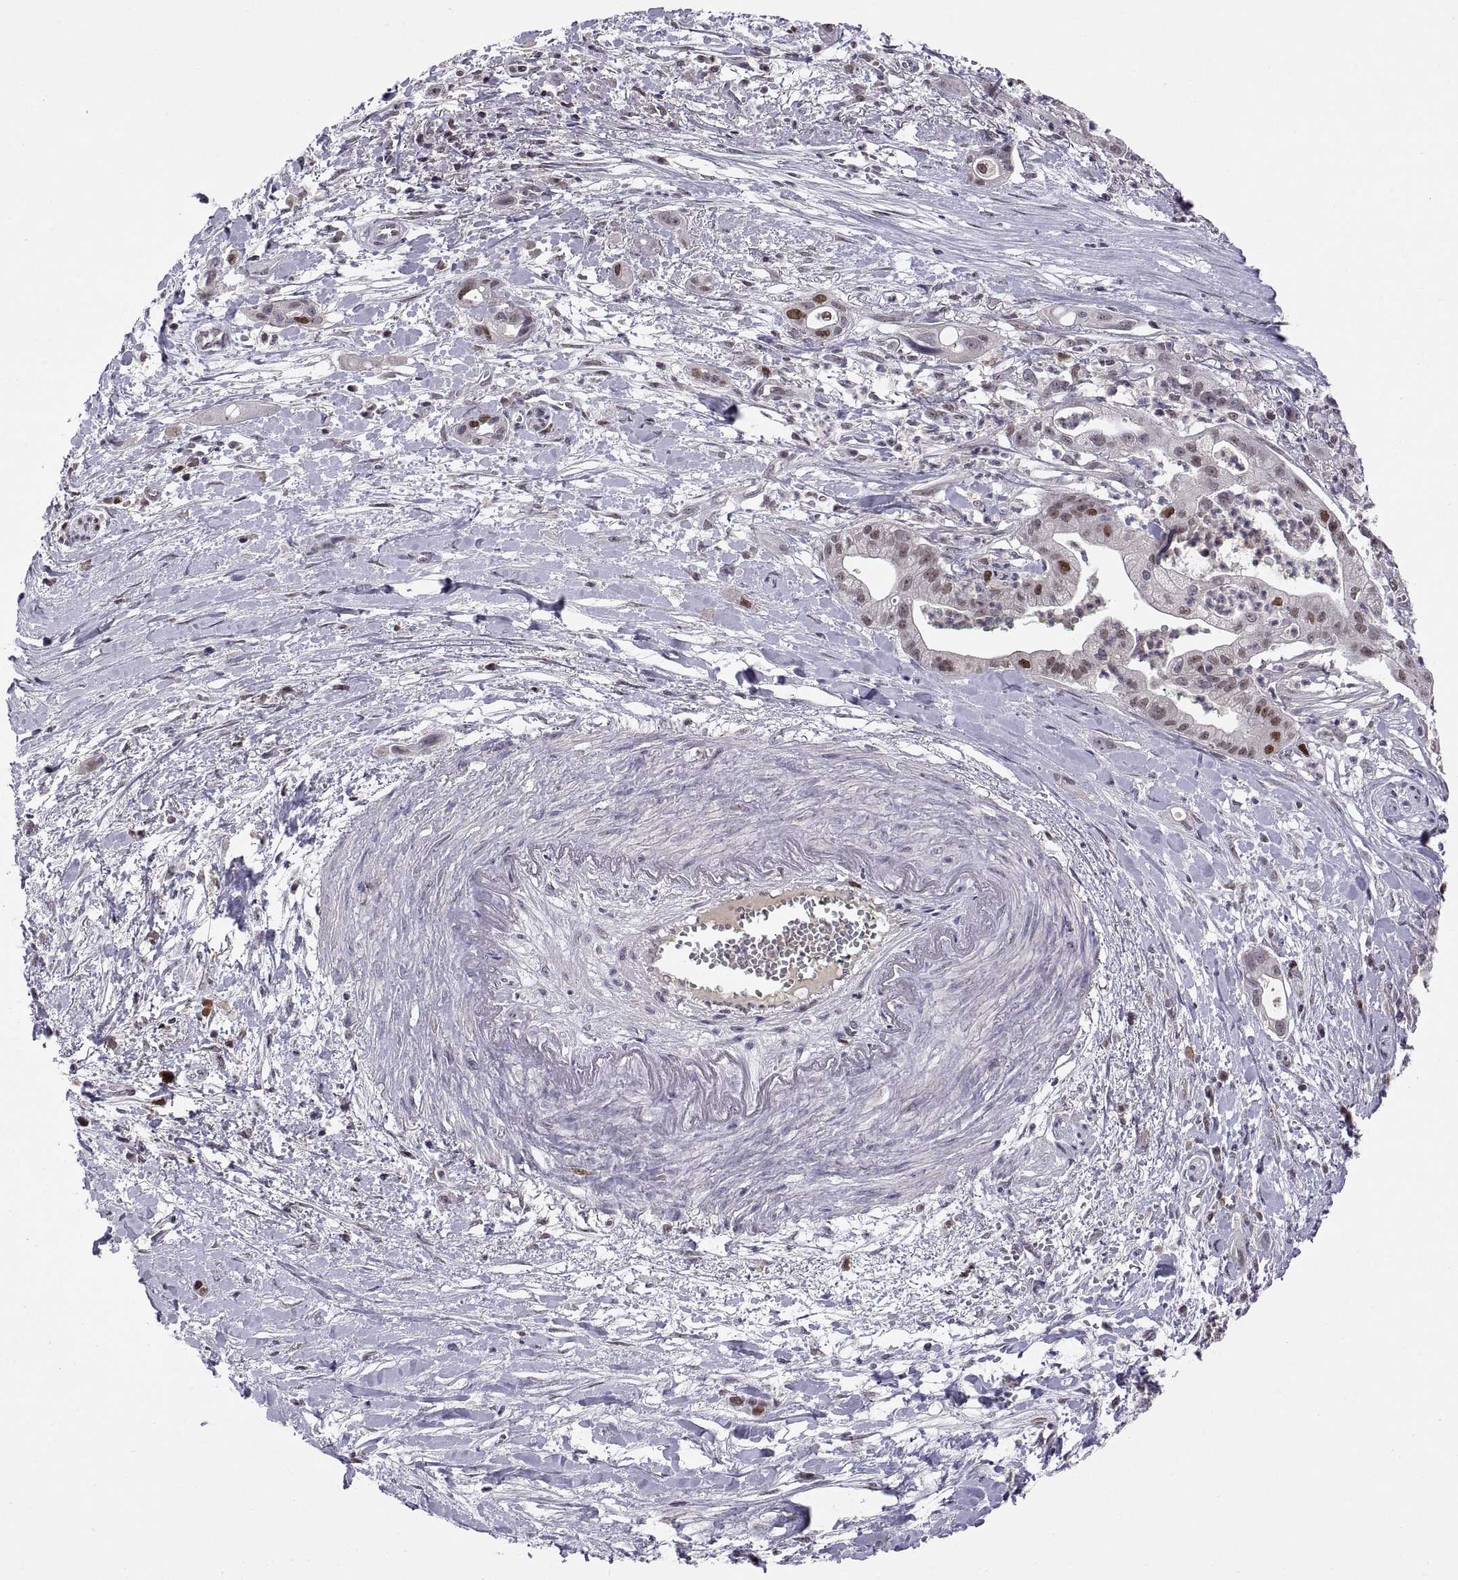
{"staining": {"intensity": "moderate", "quantity": ">75%", "location": "nuclear"}, "tissue": "pancreatic cancer", "cell_type": "Tumor cells", "image_type": "cancer", "snomed": [{"axis": "morphology", "description": "Normal tissue, NOS"}, {"axis": "morphology", "description": "Adenocarcinoma, NOS"}, {"axis": "topography", "description": "Lymph node"}, {"axis": "topography", "description": "Pancreas"}], "caption": "Protein staining displays moderate nuclear expression in about >75% of tumor cells in pancreatic cancer.", "gene": "CHFR", "patient": {"sex": "female", "age": 58}}